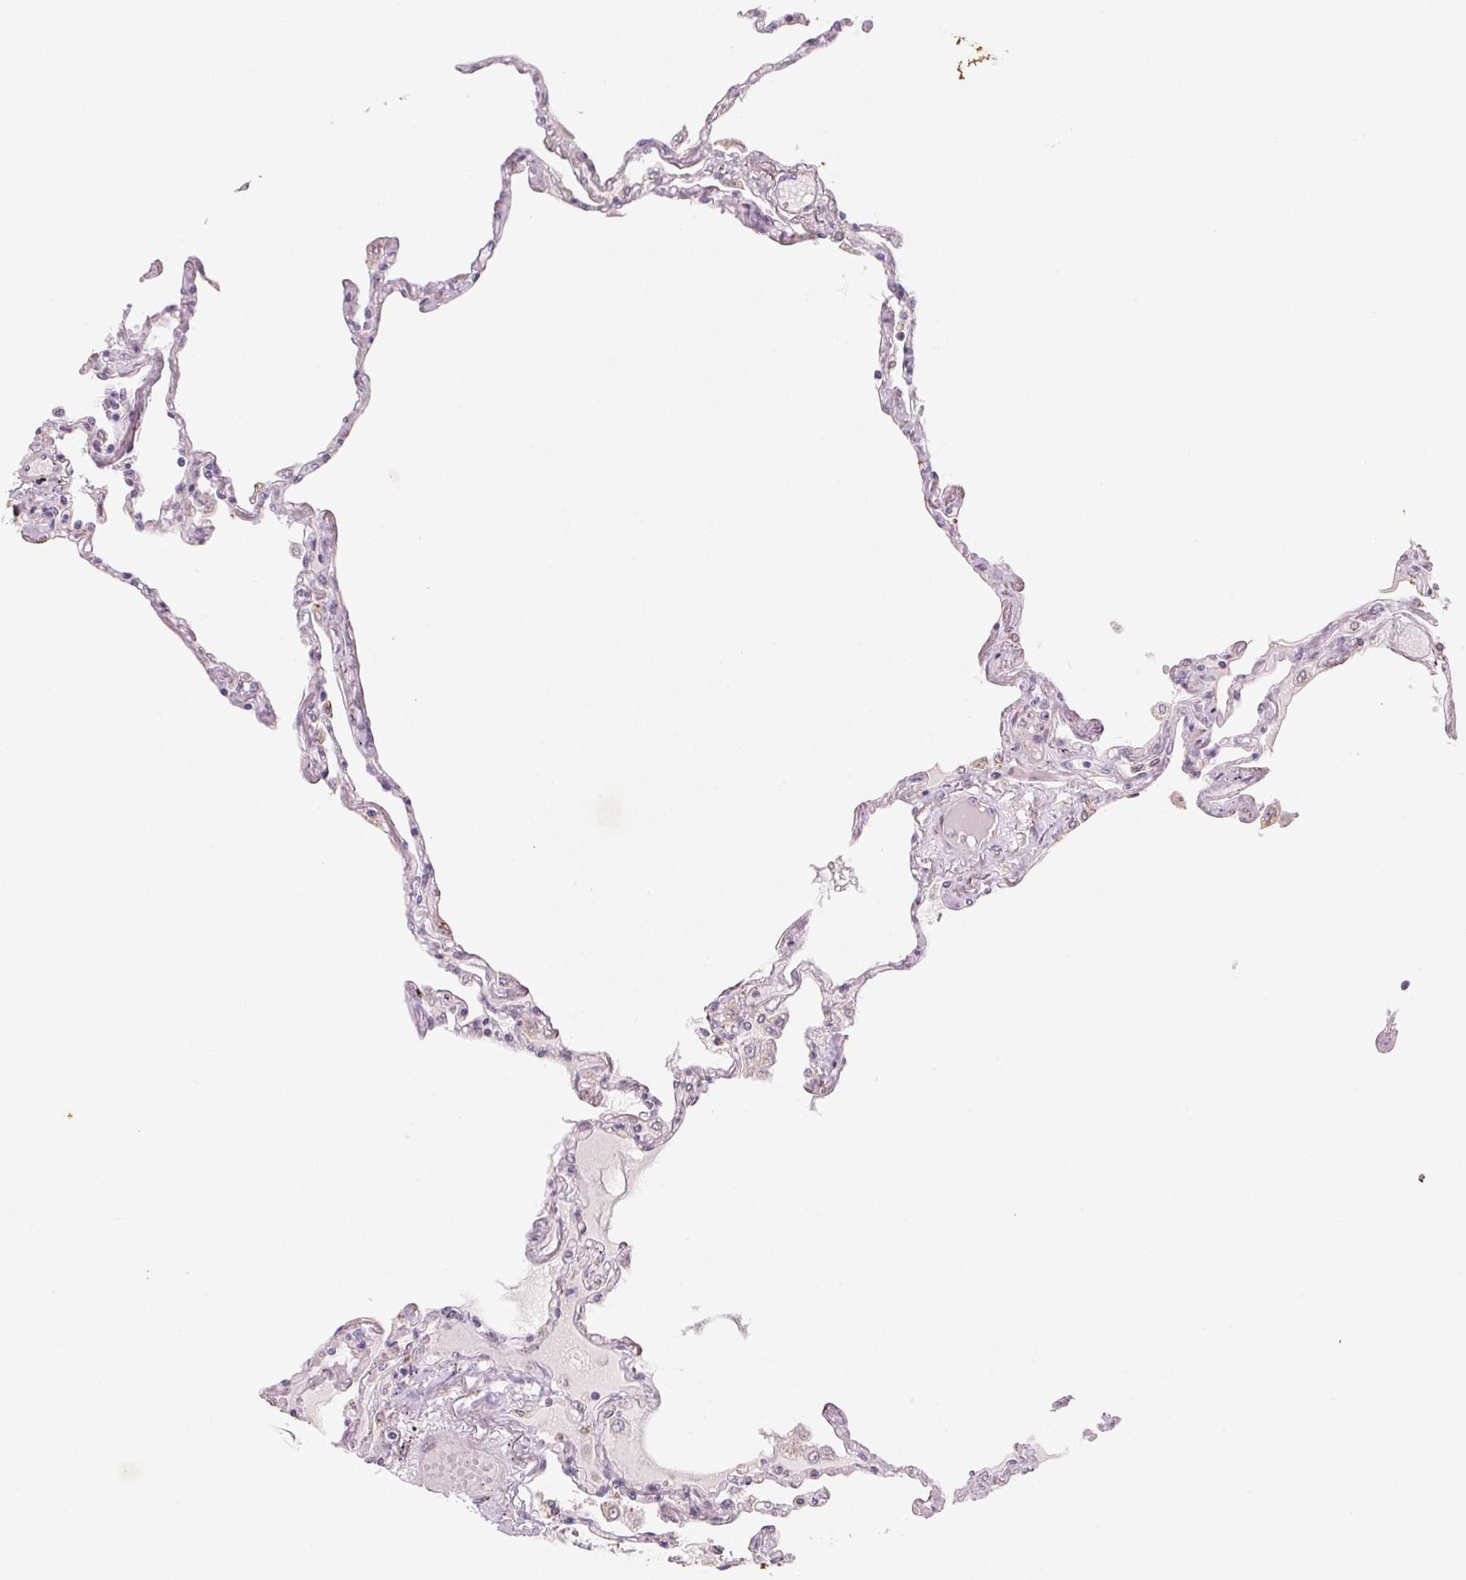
{"staining": {"intensity": "weak", "quantity": "25%-75%", "location": "cytoplasmic/membranous"}, "tissue": "lung", "cell_type": "Alveolar cells", "image_type": "normal", "snomed": [{"axis": "morphology", "description": "Normal tissue, NOS"}, {"axis": "morphology", "description": "Adenocarcinoma, NOS"}, {"axis": "topography", "description": "Cartilage tissue"}, {"axis": "topography", "description": "Lung"}], "caption": "Unremarkable lung shows weak cytoplasmic/membranous staining in about 25%-75% of alveolar cells, visualized by immunohistochemistry.", "gene": "RAB22A", "patient": {"sex": "female", "age": 67}}